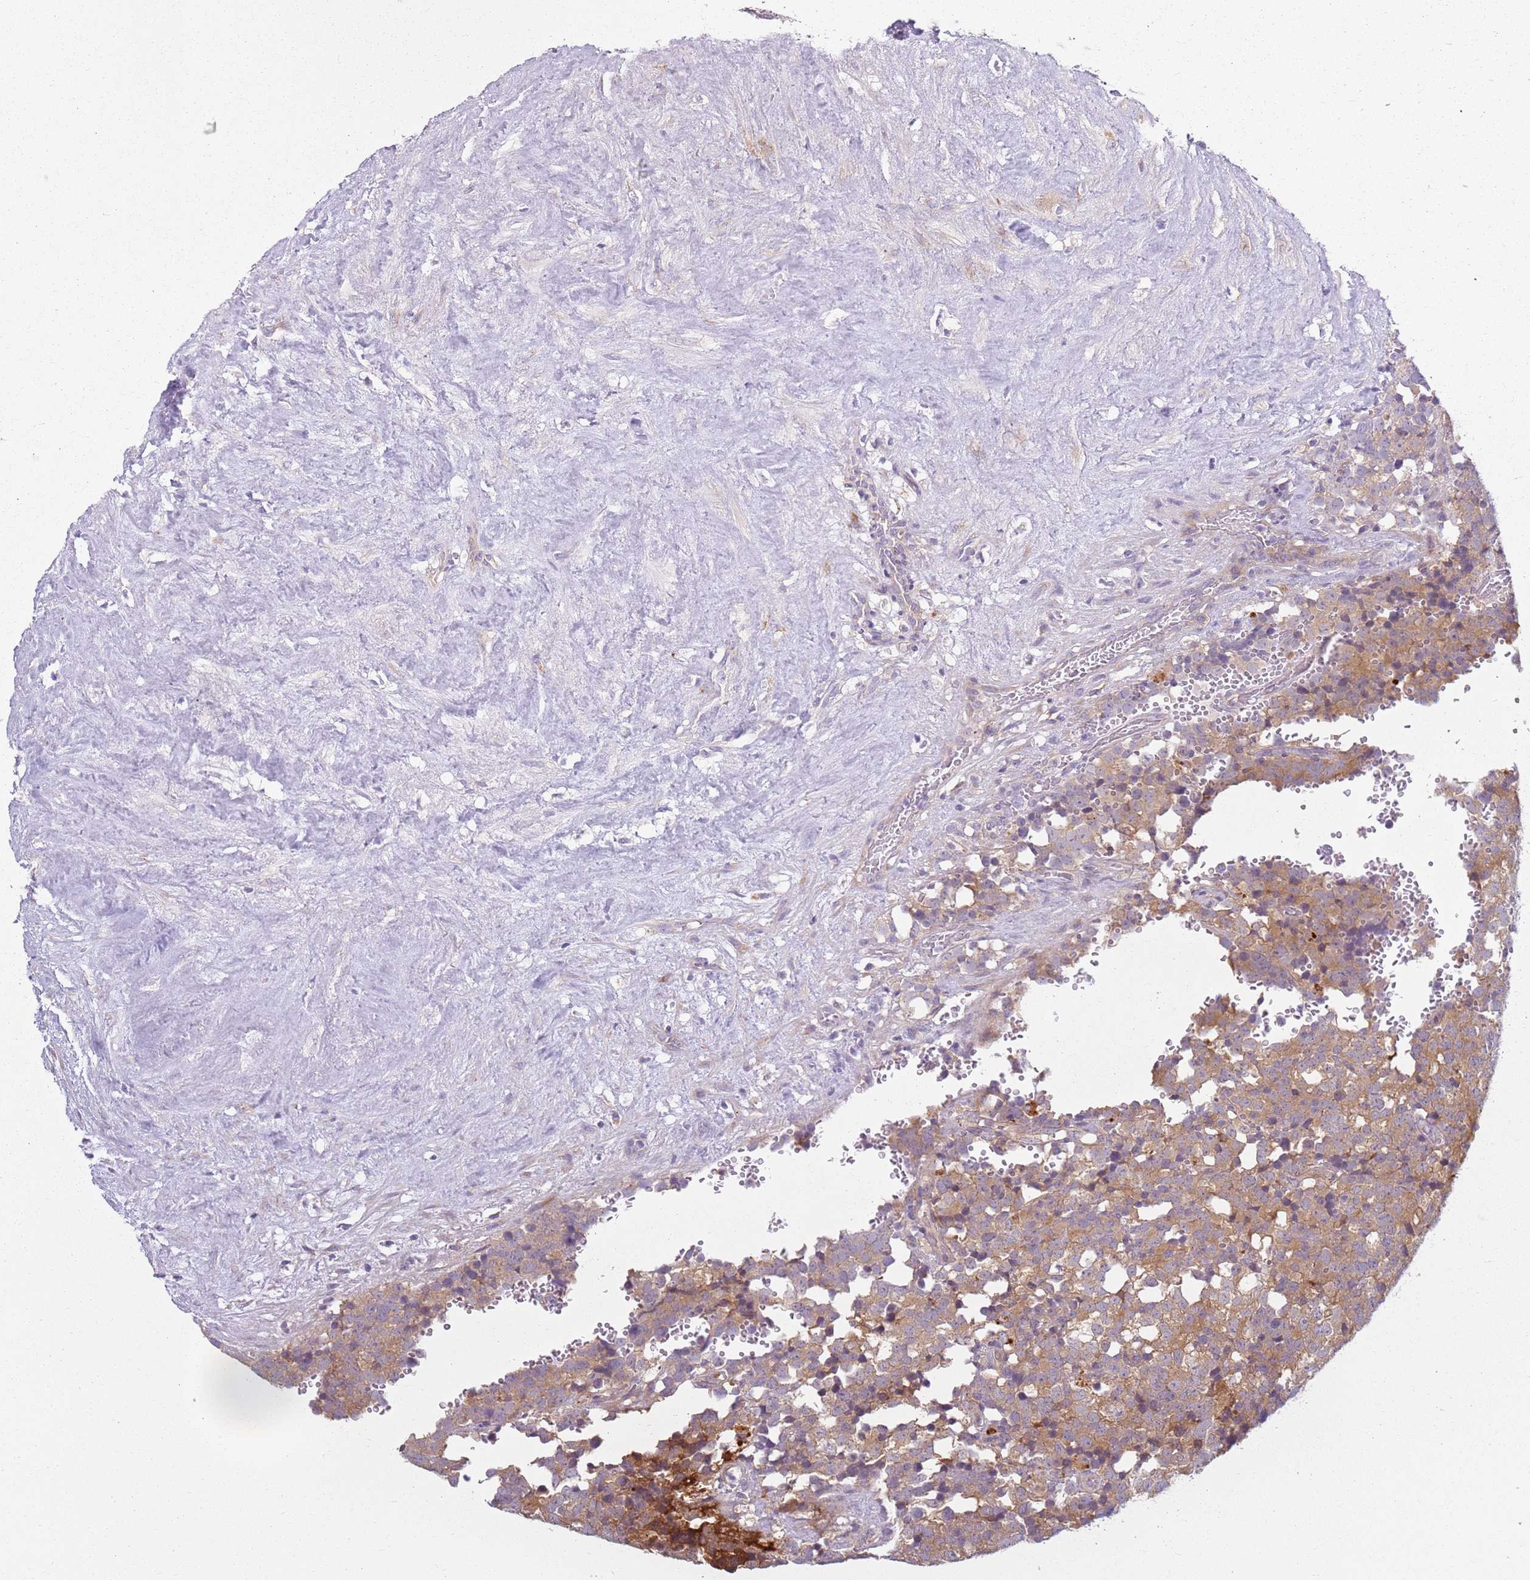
{"staining": {"intensity": "moderate", "quantity": ">75%", "location": "cytoplasmic/membranous"}, "tissue": "testis cancer", "cell_type": "Tumor cells", "image_type": "cancer", "snomed": [{"axis": "morphology", "description": "Seminoma, NOS"}, {"axis": "topography", "description": "Testis"}], "caption": "A high-resolution photomicrograph shows immunohistochemistry staining of seminoma (testis), which displays moderate cytoplasmic/membranous positivity in about >75% of tumor cells.", "gene": "RPS28", "patient": {"sex": "male", "age": 71}}